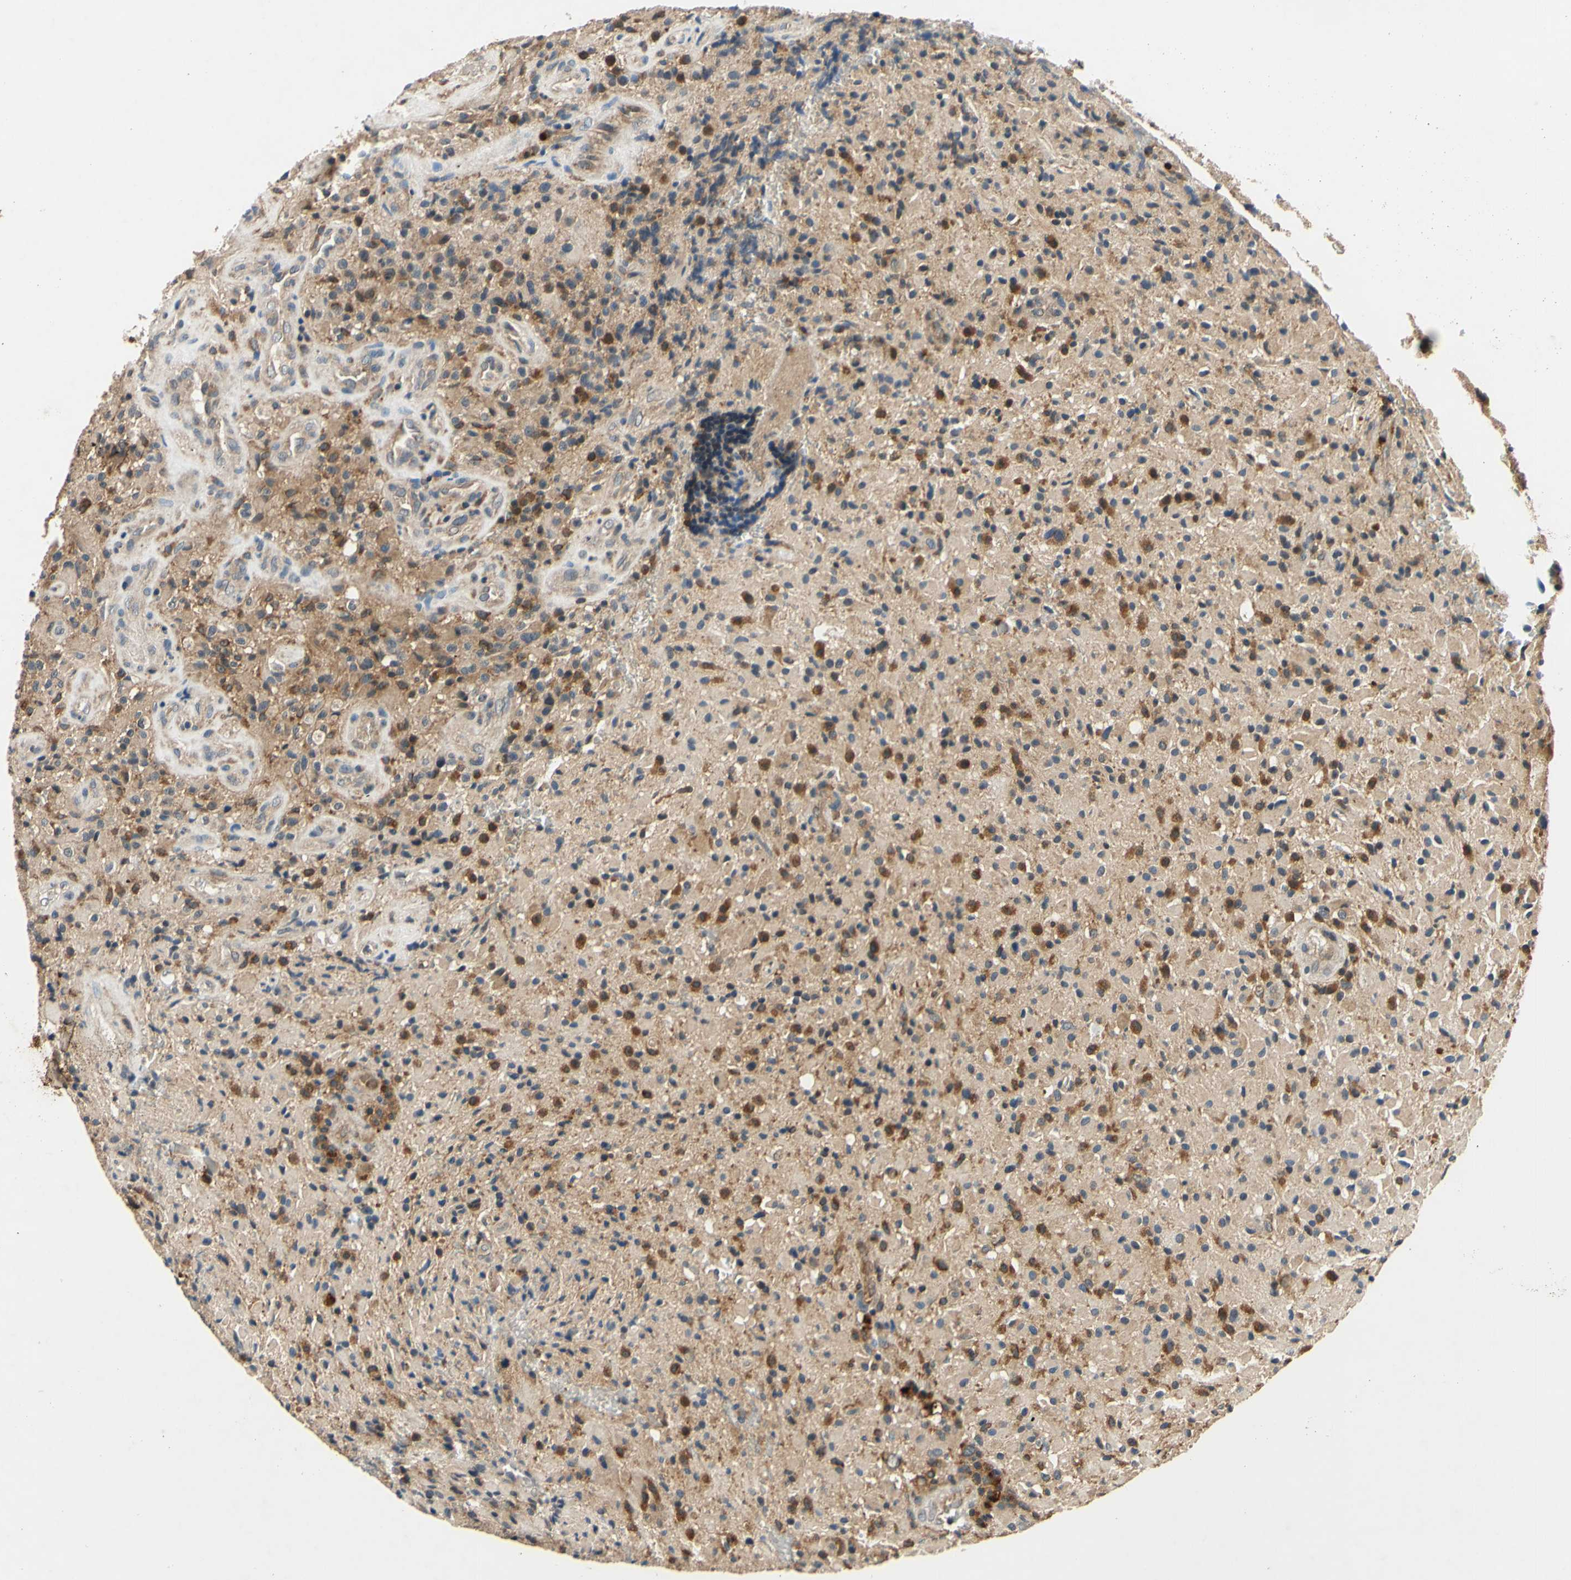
{"staining": {"intensity": "moderate", "quantity": "25%-75%", "location": "cytoplasmic/membranous"}, "tissue": "glioma", "cell_type": "Tumor cells", "image_type": "cancer", "snomed": [{"axis": "morphology", "description": "Glioma, malignant, High grade"}, {"axis": "topography", "description": "Brain"}], "caption": "A high-resolution histopathology image shows IHC staining of glioma, which shows moderate cytoplasmic/membranous expression in approximately 25%-75% of tumor cells.", "gene": "PLA2G4A", "patient": {"sex": "male", "age": 71}}